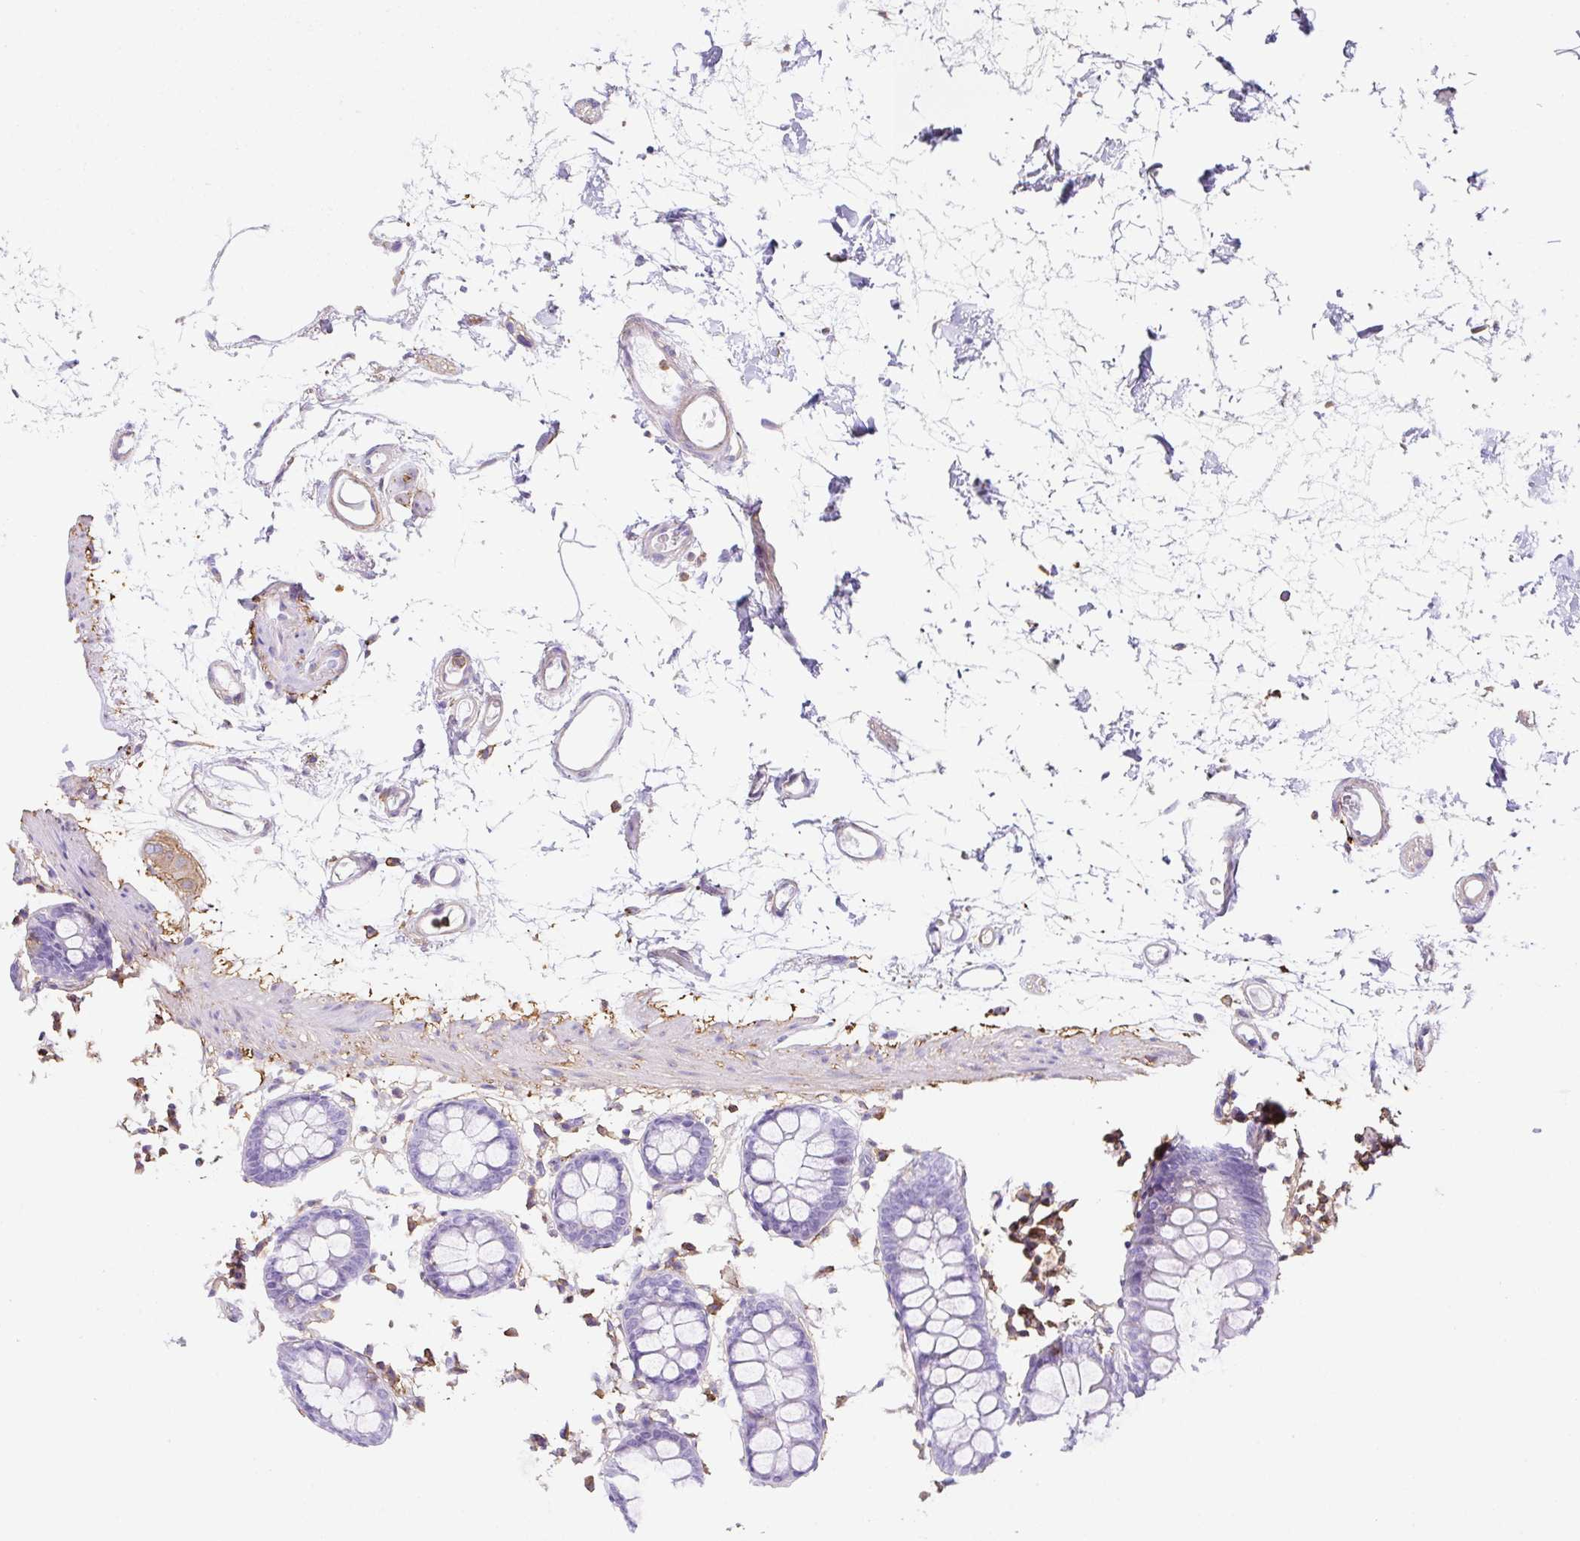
{"staining": {"intensity": "negative", "quantity": "none", "location": "none"}, "tissue": "colon", "cell_type": "Endothelial cells", "image_type": "normal", "snomed": [{"axis": "morphology", "description": "Normal tissue, NOS"}, {"axis": "topography", "description": "Colon"}], "caption": "This is an immunohistochemistry histopathology image of benign colon. There is no staining in endothelial cells.", "gene": "MTTP", "patient": {"sex": "female", "age": 84}}